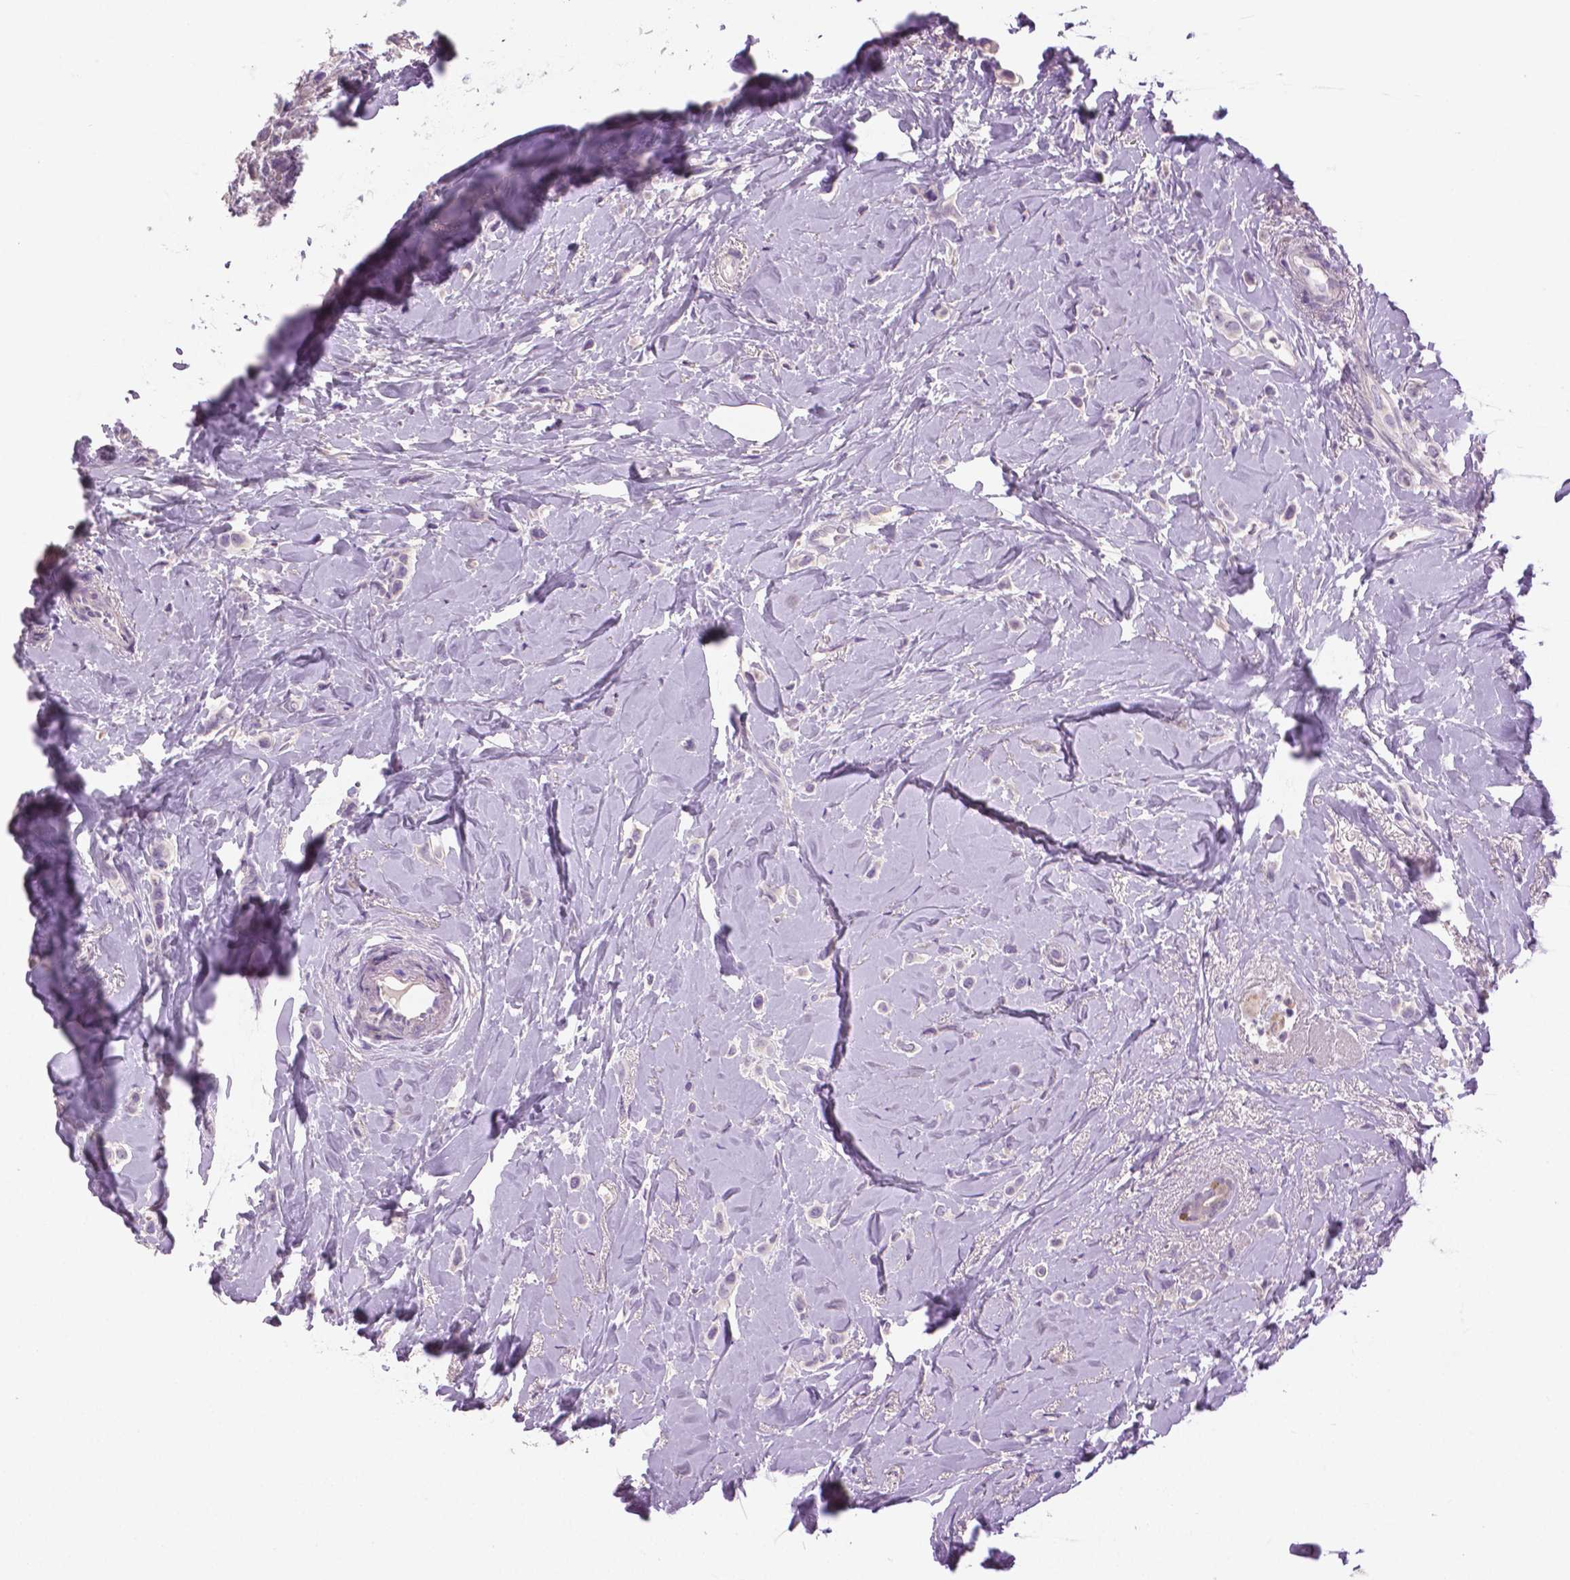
{"staining": {"intensity": "negative", "quantity": "none", "location": "none"}, "tissue": "breast cancer", "cell_type": "Tumor cells", "image_type": "cancer", "snomed": [{"axis": "morphology", "description": "Lobular carcinoma"}, {"axis": "topography", "description": "Breast"}], "caption": "Breast lobular carcinoma was stained to show a protein in brown. There is no significant expression in tumor cells.", "gene": "DNAH12", "patient": {"sex": "female", "age": 66}}